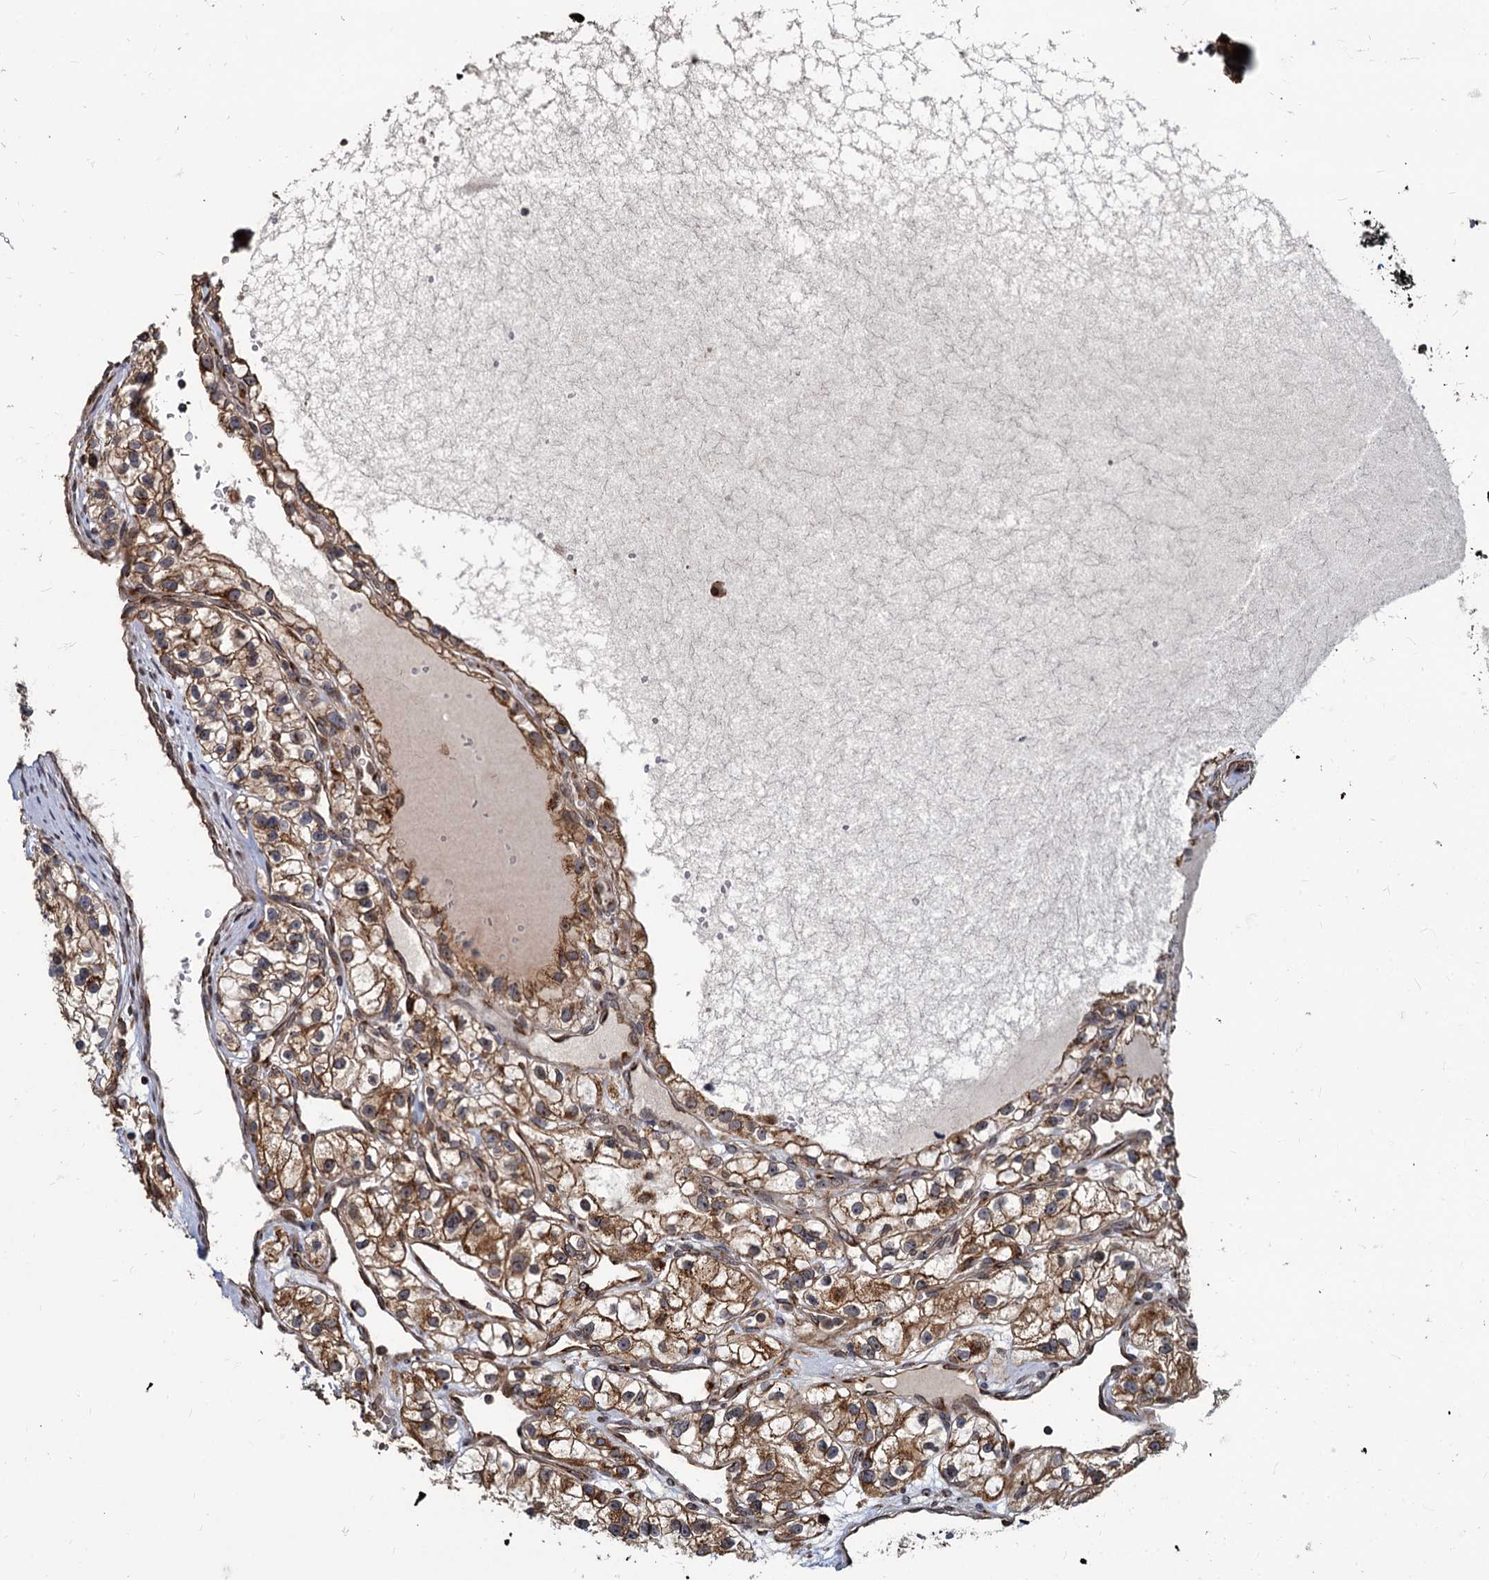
{"staining": {"intensity": "moderate", "quantity": ">75%", "location": "cytoplasmic/membranous"}, "tissue": "renal cancer", "cell_type": "Tumor cells", "image_type": "cancer", "snomed": [{"axis": "morphology", "description": "Adenocarcinoma, NOS"}, {"axis": "topography", "description": "Kidney"}], "caption": "Renal cancer stained with IHC displays moderate cytoplasmic/membranous expression in about >75% of tumor cells.", "gene": "SAAL1", "patient": {"sex": "female", "age": 57}}